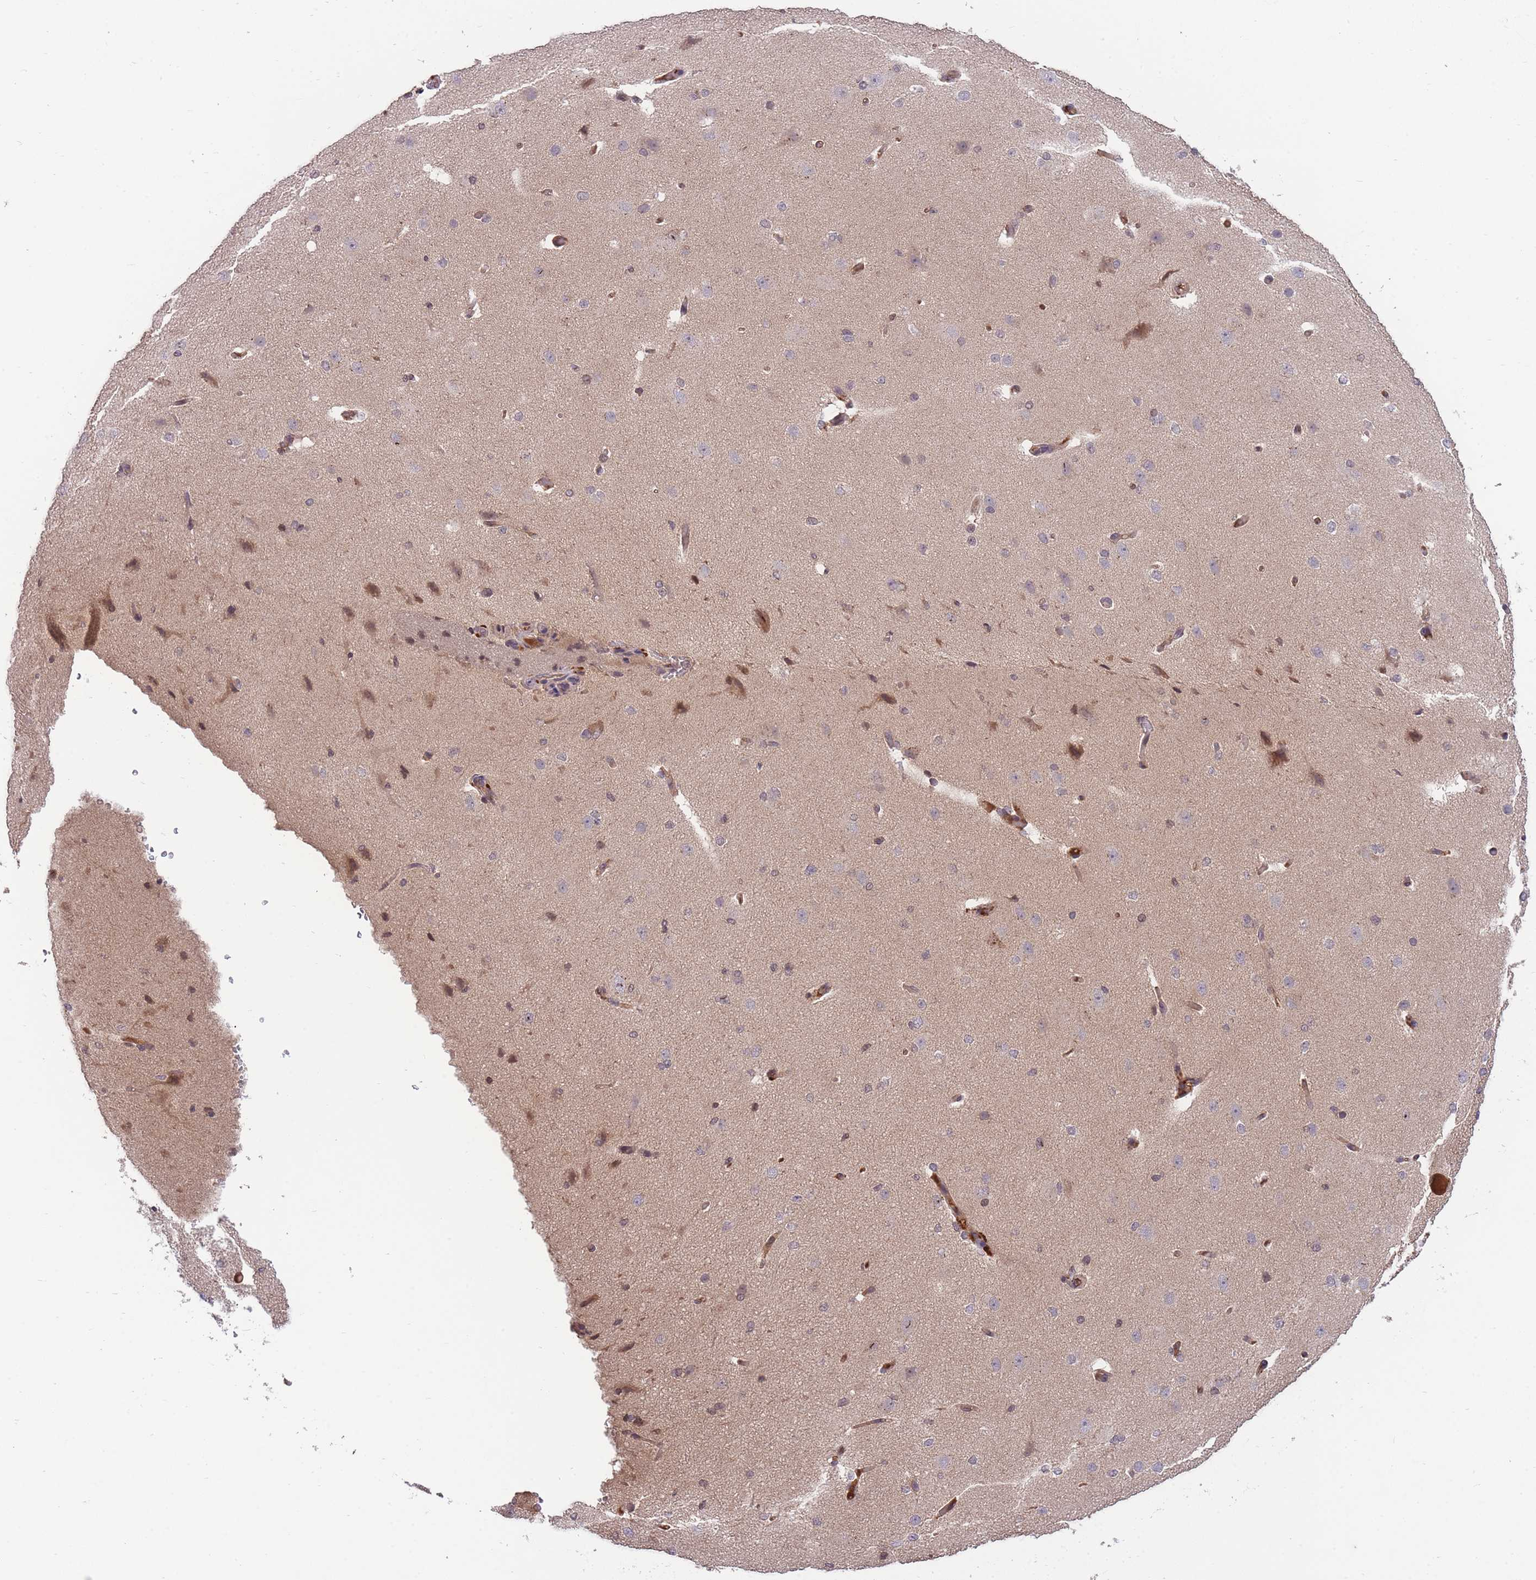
{"staining": {"intensity": "weak", "quantity": "25%-75%", "location": "cytoplasmic/membranous"}, "tissue": "cerebral cortex", "cell_type": "Endothelial cells", "image_type": "normal", "snomed": [{"axis": "morphology", "description": "Normal tissue, NOS"}, {"axis": "morphology", "description": "Inflammation, NOS"}, {"axis": "topography", "description": "Cerebral cortex"}], "caption": "Protein expression analysis of normal cerebral cortex shows weak cytoplasmic/membranous positivity in about 25%-75% of endothelial cells. (IHC, brightfield microscopy, high magnification).", "gene": "RALGDS", "patient": {"sex": "male", "age": 6}}